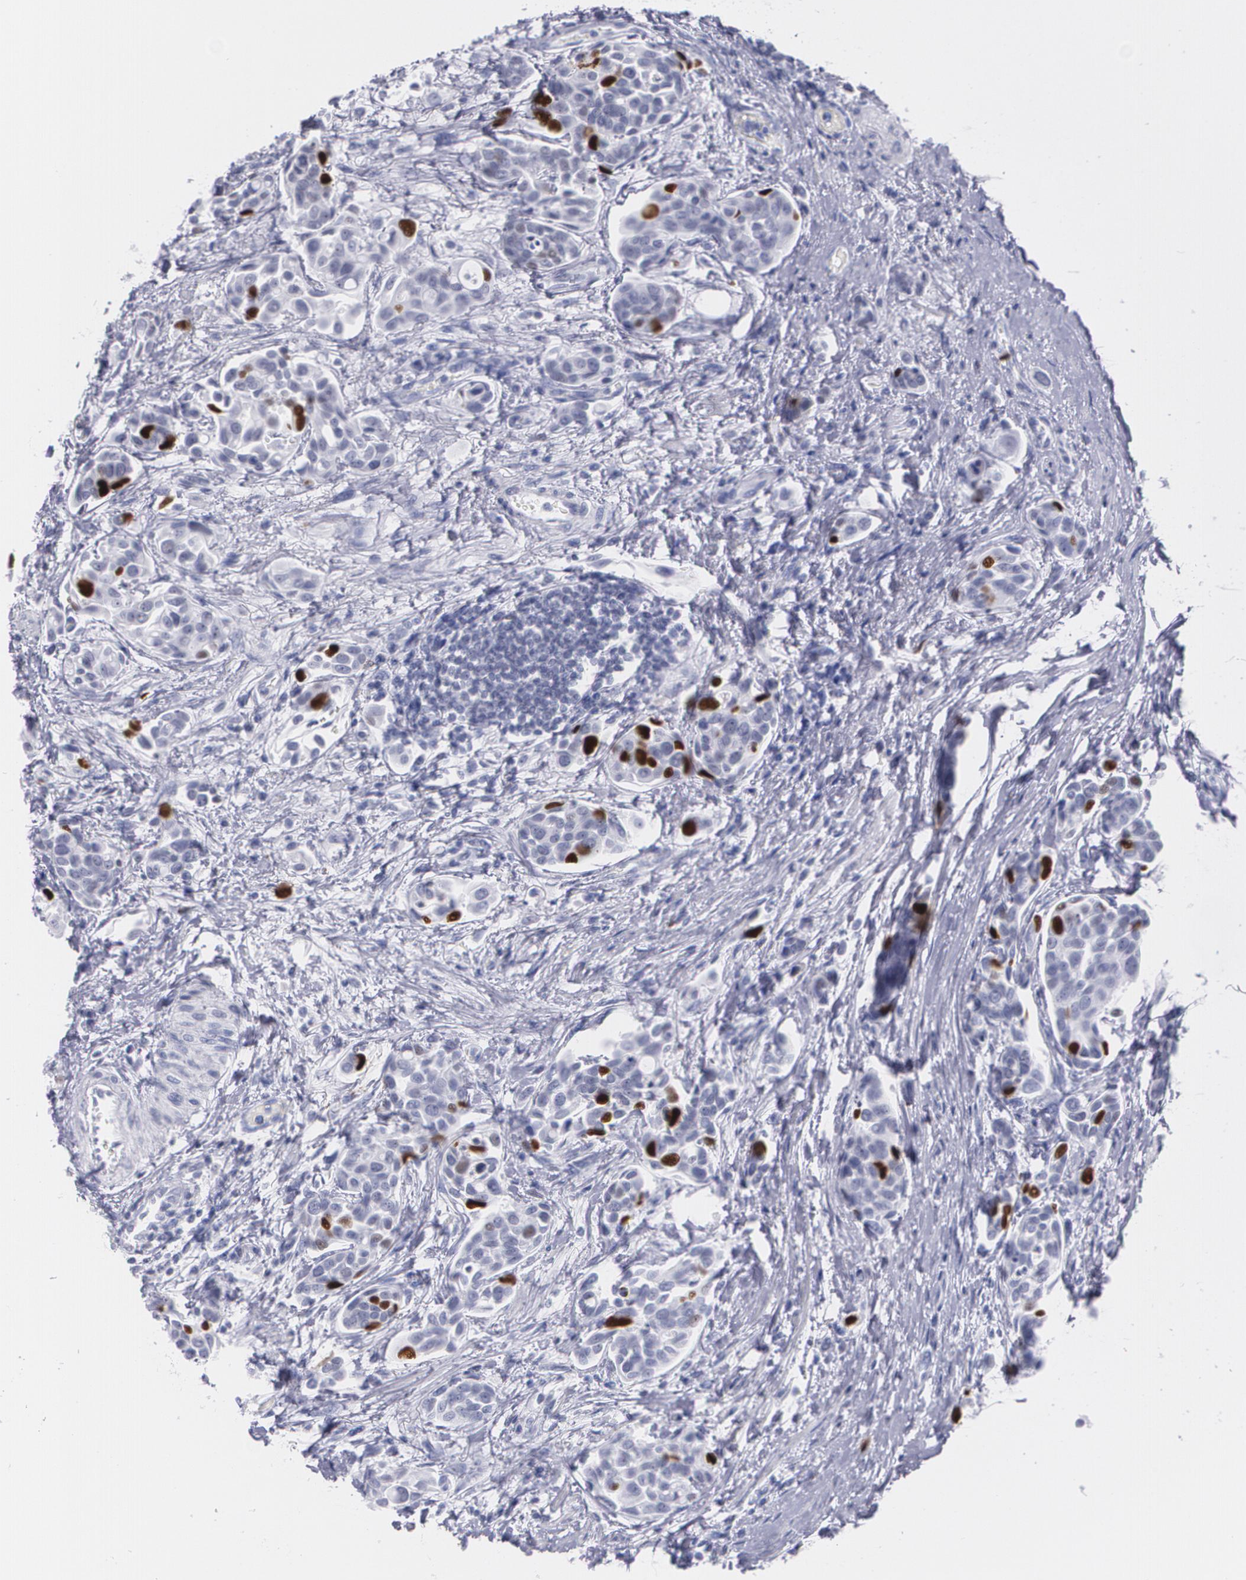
{"staining": {"intensity": "strong", "quantity": "<25%", "location": "nuclear"}, "tissue": "urothelial cancer", "cell_type": "Tumor cells", "image_type": "cancer", "snomed": [{"axis": "morphology", "description": "Urothelial carcinoma, High grade"}, {"axis": "topography", "description": "Urinary bladder"}], "caption": "IHC (DAB (3,3'-diaminobenzidine)) staining of human high-grade urothelial carcinoma demonstrates strong nuclear protein positivity in approximately <25% of tumor cells.", "gene": "TP53", "patient": {"sex": "male", "age": 78}}